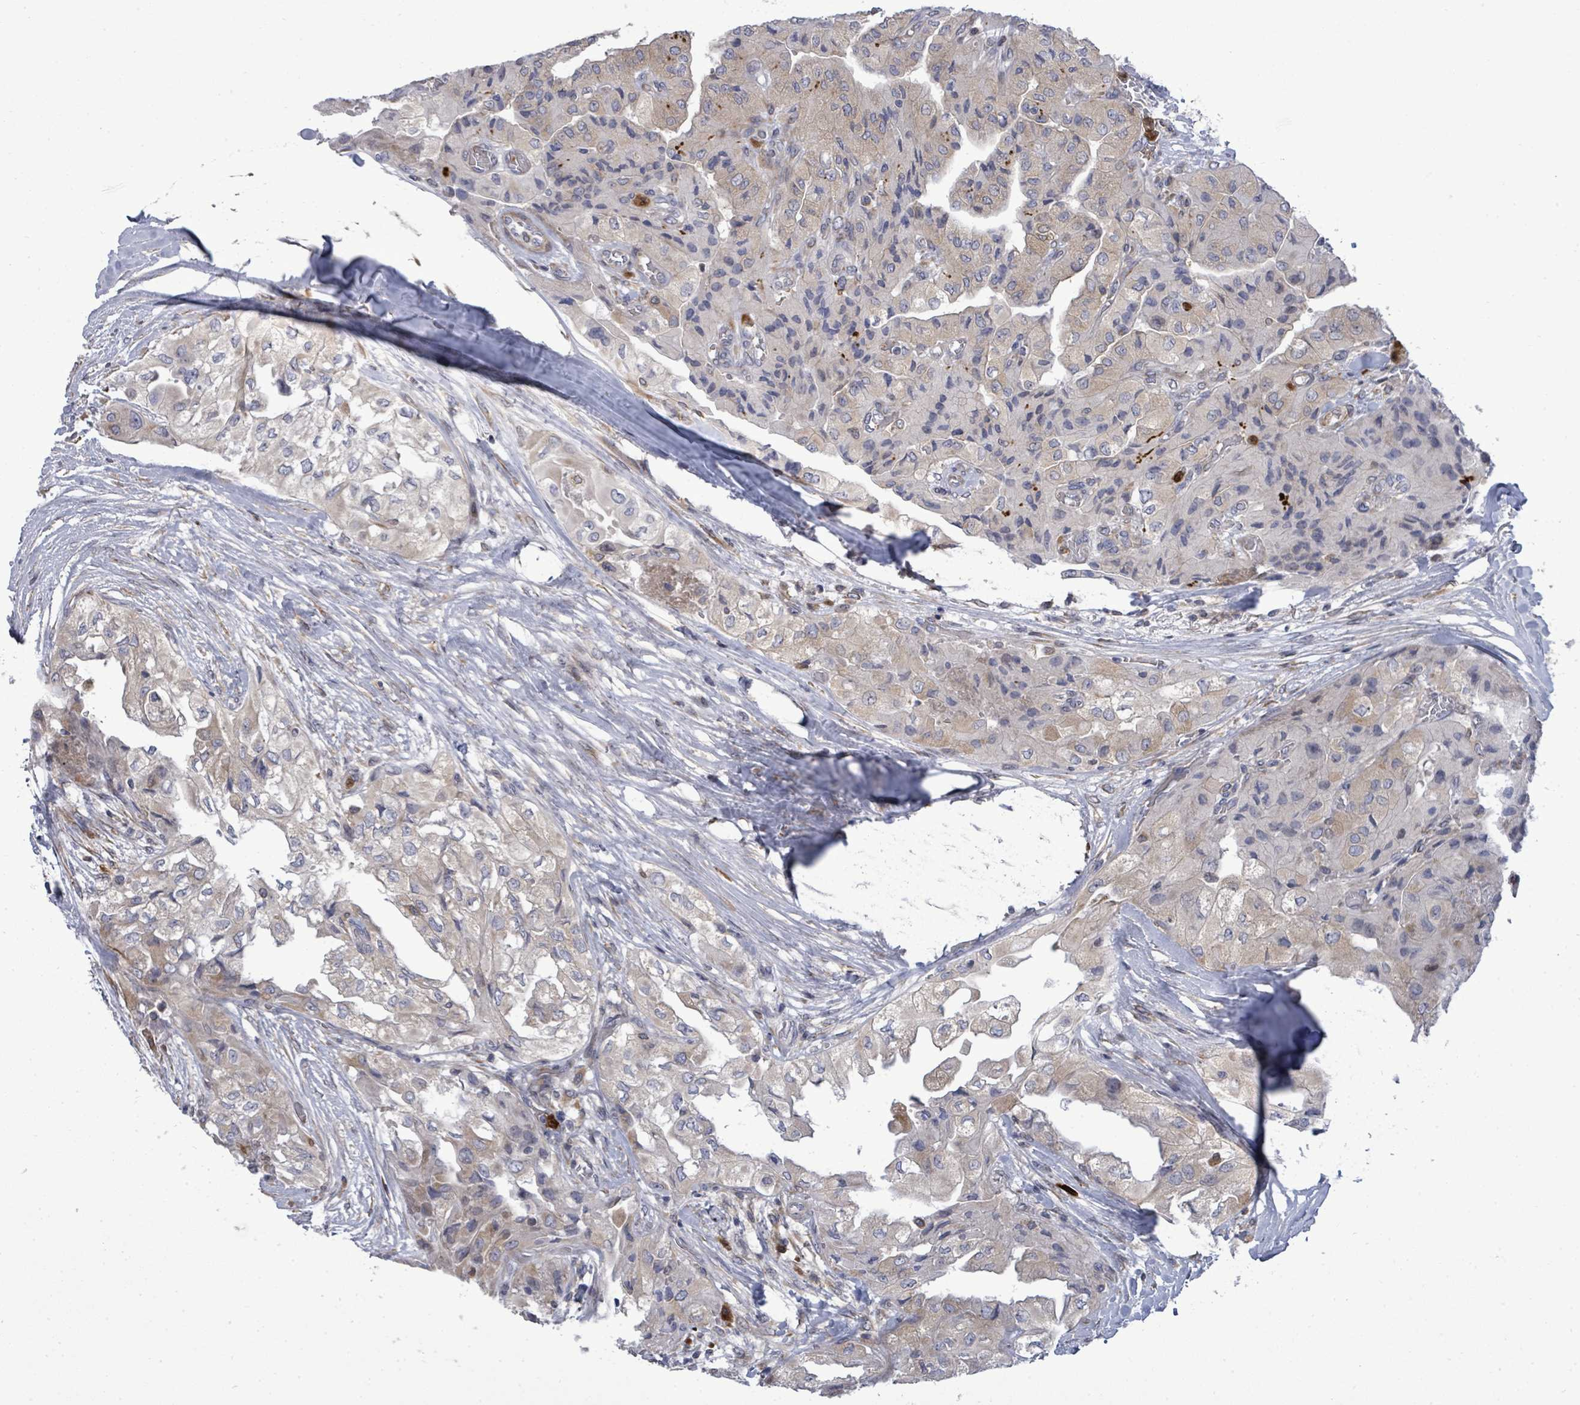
{"staining": {"intensity": "weak", "quantity": "25%-75%", "location": "cytoplasmic/membranous"}, "tissue": "head and neck cancer", "cell_type": "Tumor cells", "image_type": "cancer", "snomed": [{"axis": "morphology", "description": "Adenocarcinoma, NOS"}, {"axis": "topography", "description": "Head-Neck"}], "caption": "Human head and neck cancer (adenocarcinoma) stained with a brown dye exhibits weak cytoplasmic/membranous positive positivity in approximately 25%-75% of tumor cells.", "gene": "SAR1A", "patient": {"sex": "male", "age": 66}}